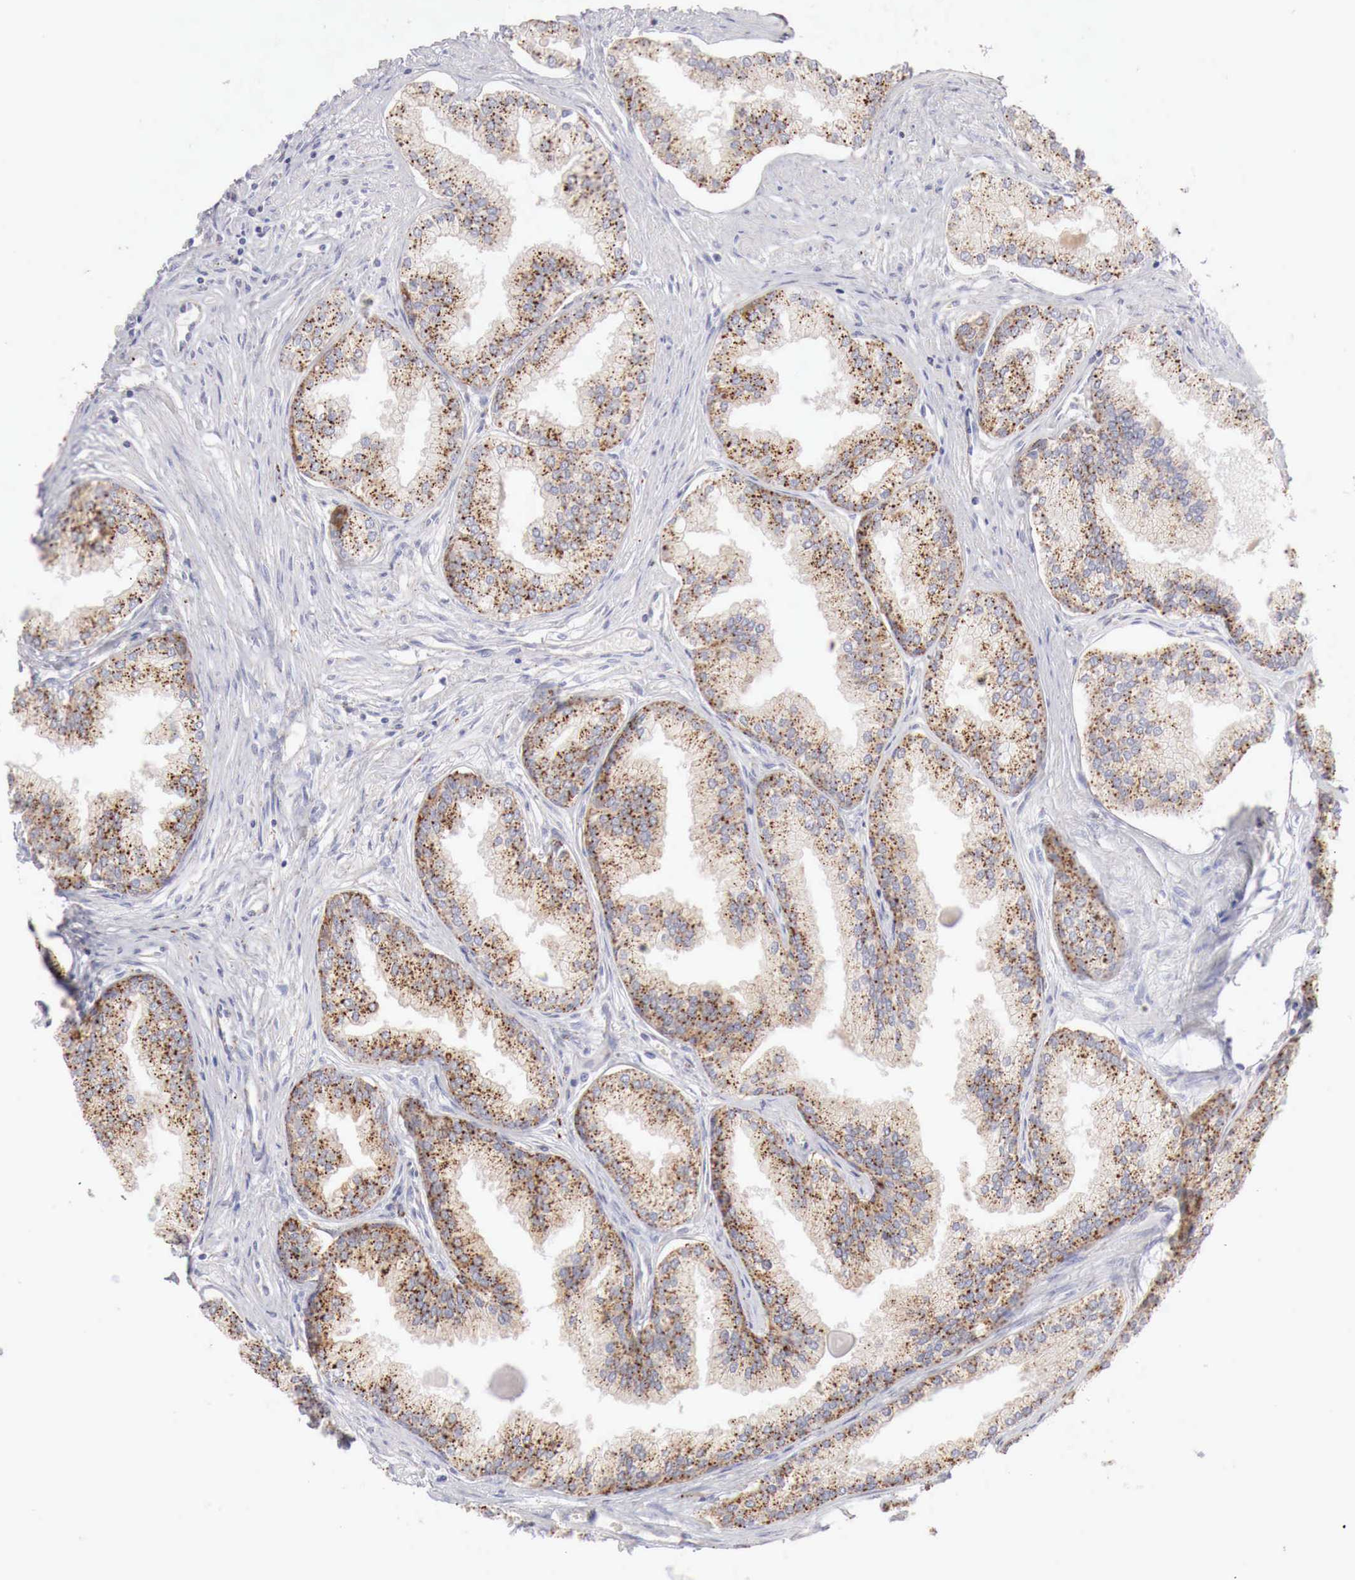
{"staining": {"intensity": "moderate", "quantity": ">75%", "location": "cytoplasmic/membranous"}, "tissue": "prostate", "cell_type": "Glandular cells", "image_type": "normal", "snomed": [{"axis": "morphology", "description": "Normal tissue, NOS"}, {"axis": "topography", "description": "Prostate"}], "caption": "Prostate stained with DAB (3,3'-diaminobenzidine) IHC exhibits medium levels of moderate cytoplasmic/membranous expression in about >75% of glandular cells.", "gene": "GLA", "patient": {"sex": "male", "age": 68}}